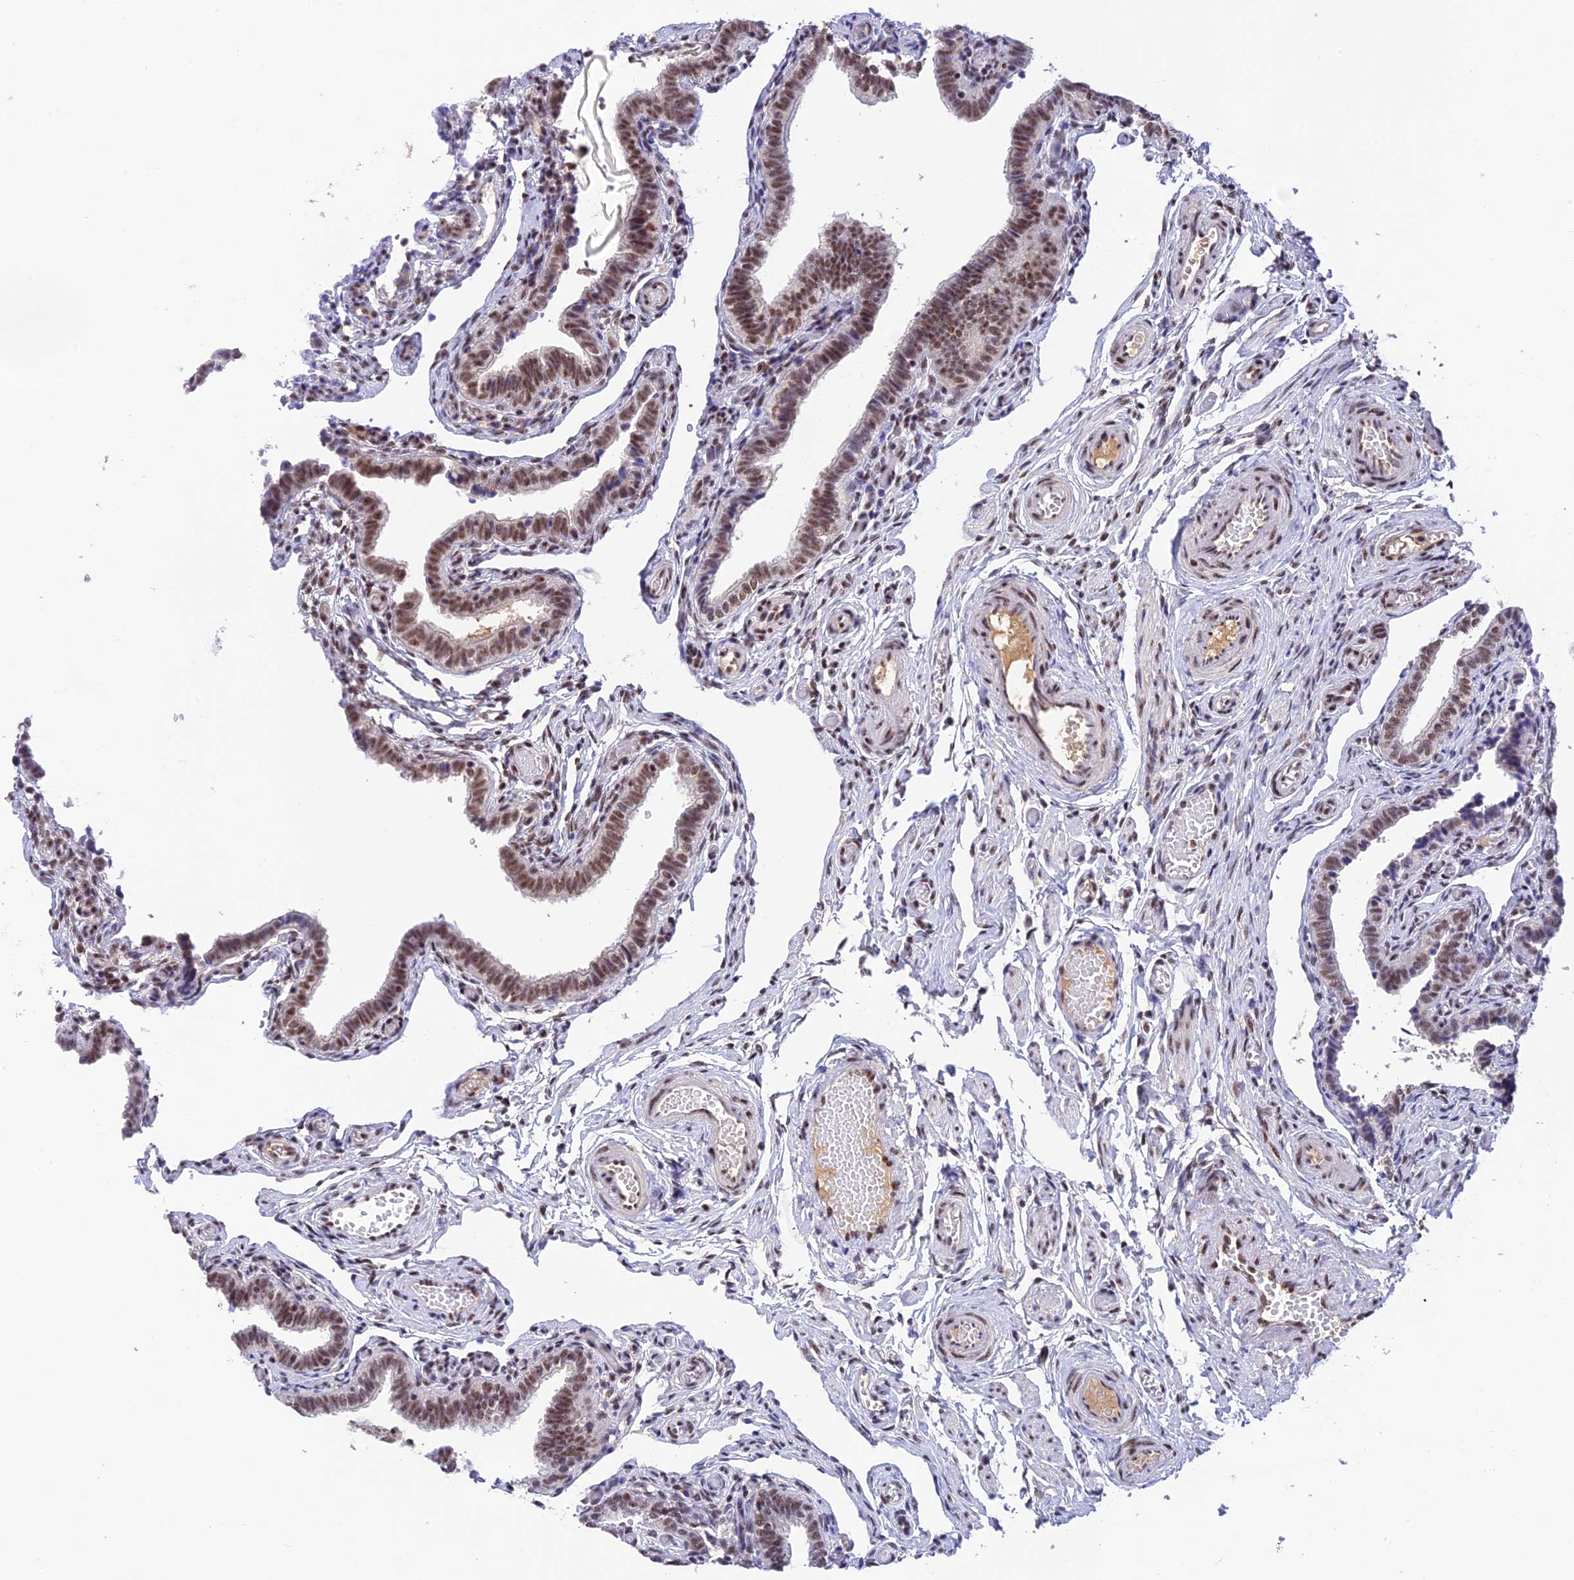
{"staining": {"intensity": "moderate", "quantity": ">75%", "location": "nuclear"}, "tissue": "fallopian tube", "cell_type": "Glandular cells", "image_type": "normal", "snomed": [{"axis": "morphology", "description": "Normal tissue, NOS"}, {"axis": "topography", "description": "Fallopian tube"}], "caption": "Immunohistochemical staining of normal human fallopian tube displays medium levels of moderate nuclear expression in approximately >75% of glandular cells. The protein of interest is shown in brown color, while the nuclei are stained blue.", "gene": "THAP11", "patient": {"sex": "female", "age": 36}}